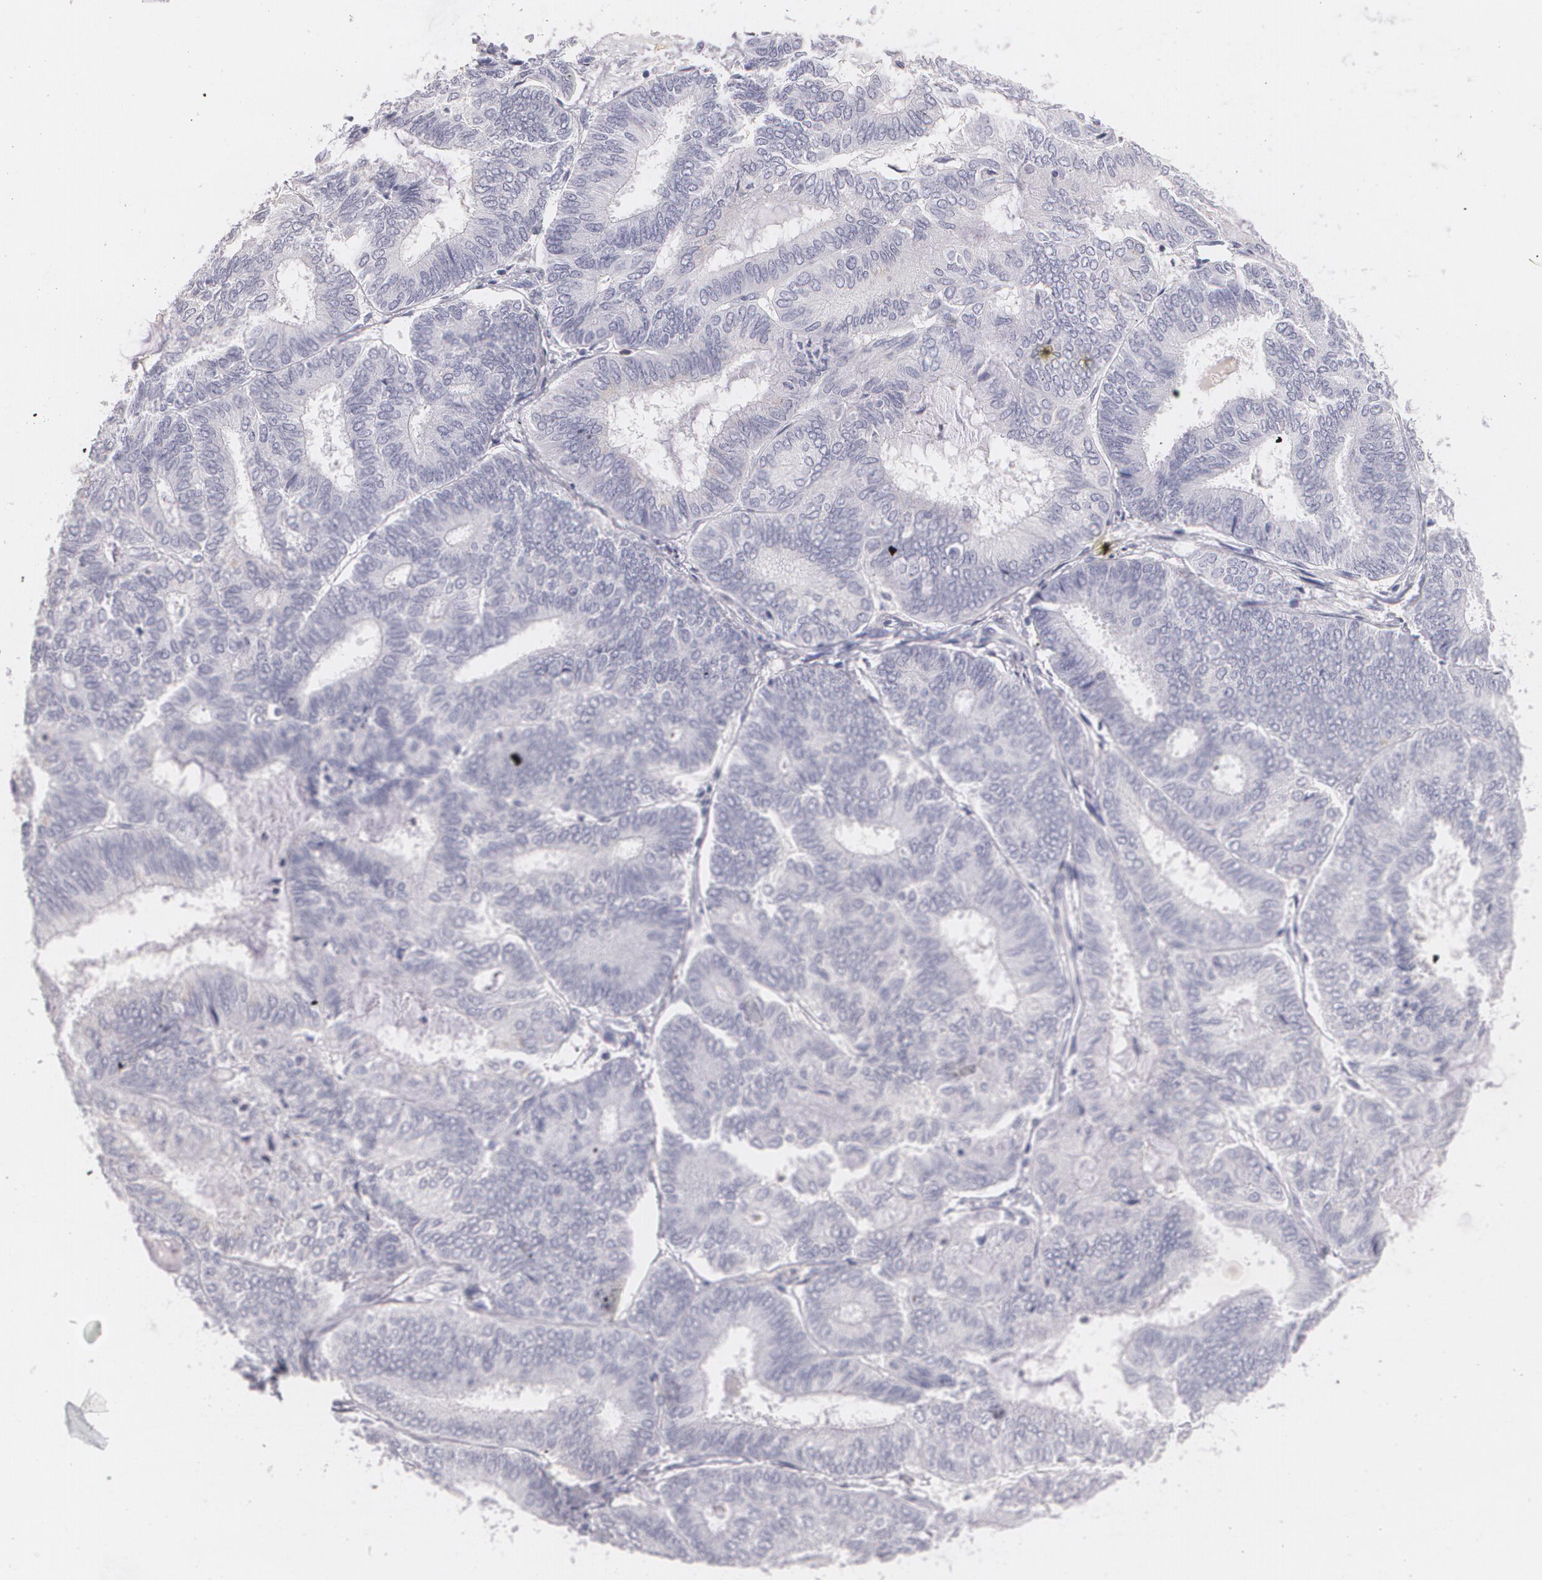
{"staining": {"intensity": "negative", "quantity": "none", "location": "none"}, "tissue": "endometrial cancer", "cell_type": "Tumor cells", "image_type": "cancer", "snomed": [{"axis": "morphology", "description": "Adenocarcinoma, NOS"}, {"axis": "topography", "description": "Endometrium"}], "caption": "Endometrial cancer was stained to show a protein in brown. There is no significant expression in tumor cells.", "gene": "NGFR", "patient": {"sex": "female", "age": 59}}